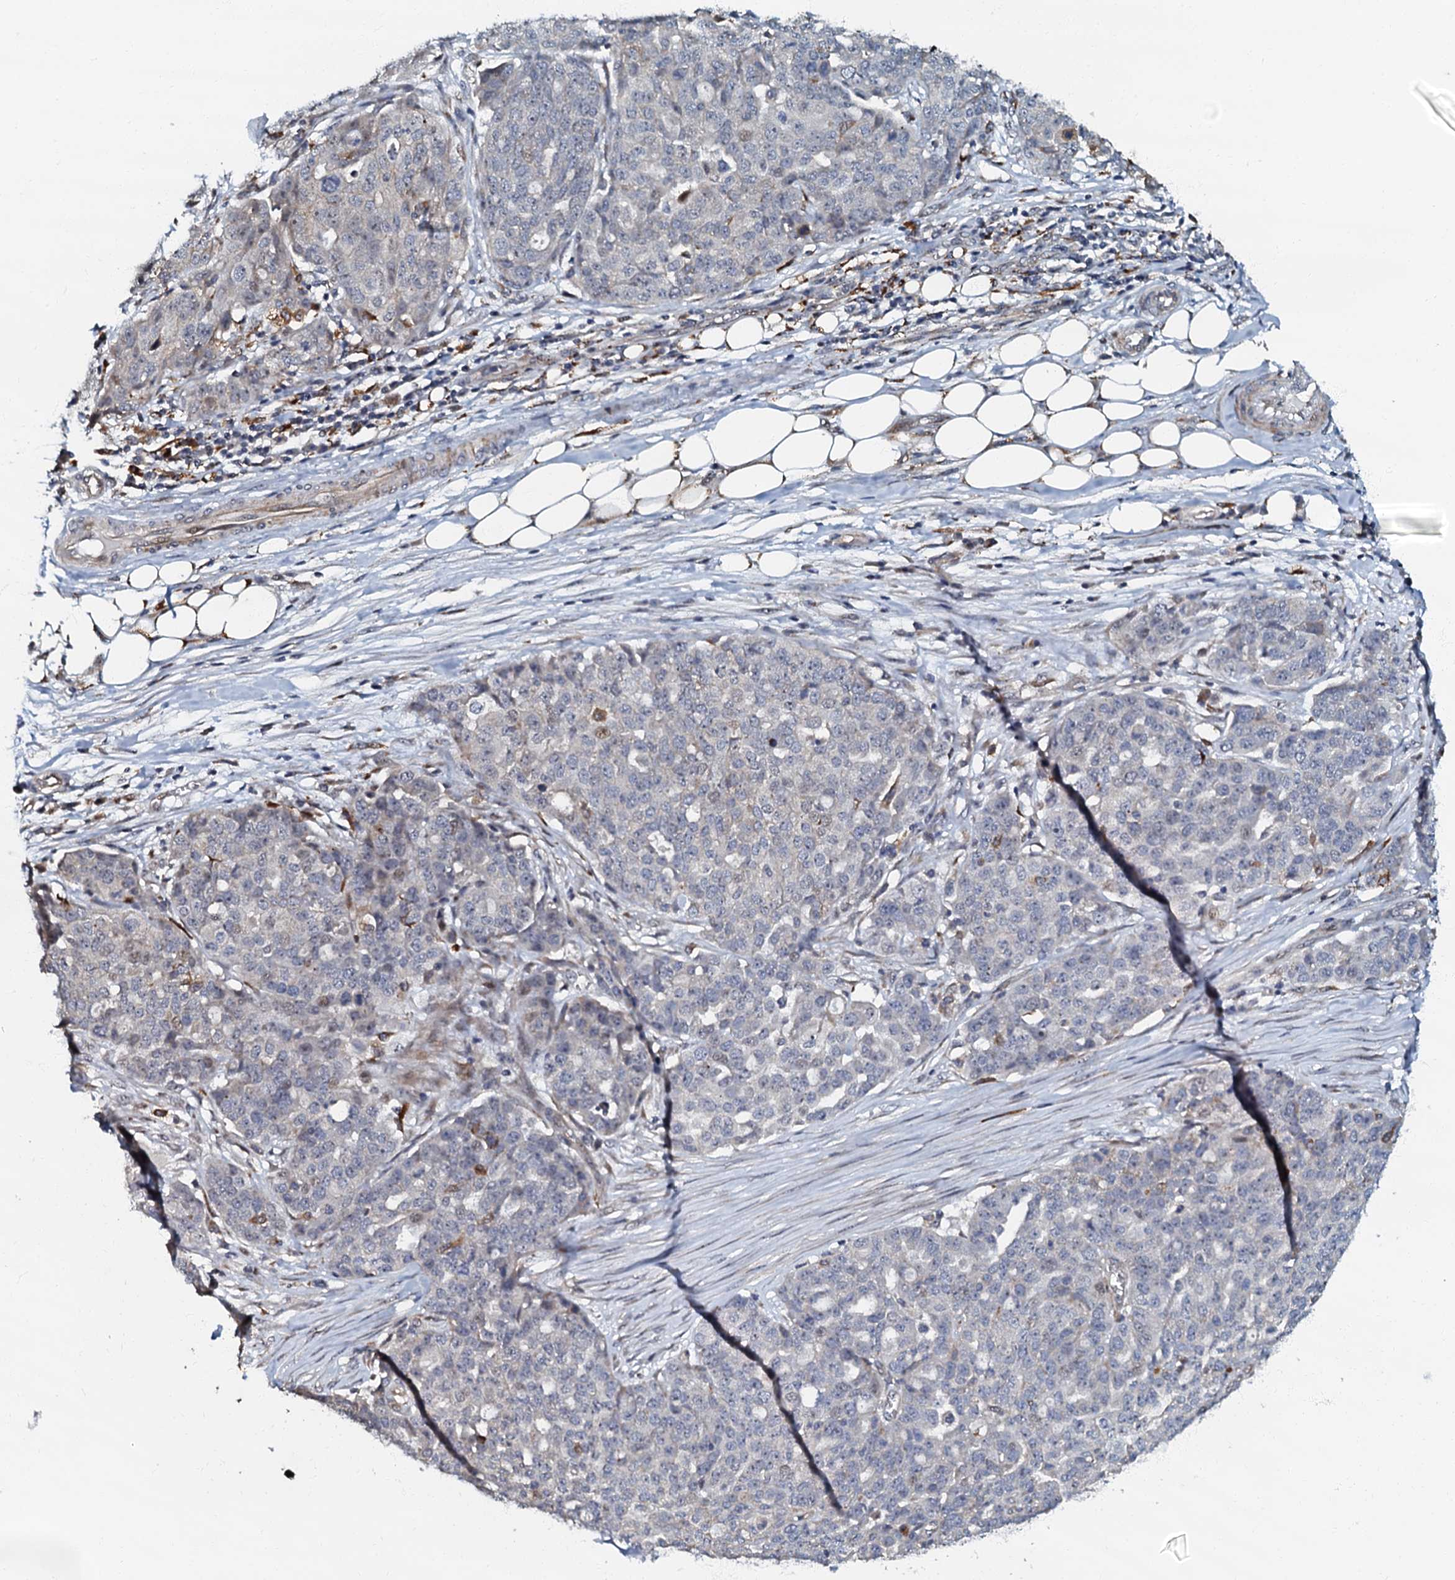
{"staining": {"intensity": "negative", "quantity": "none", "location": "none"}, "tissue": "ovarian cancer", "cell_type": "Tumor cells", "image_type": "cancer", "snomed": [{"axis": "morphology", "description": "Cystadenocarcinoma, serous, NOS"}, {"axis": "topography", "description": "Soft tissue"}, {"axis": "topography", "description": "Ovary"}], "caption": "Immunohistochemistry (IHC) of ovarian cancer (serous cystadenocarcinoma) demonstrates no expression in tumor cells.", "gene": "OLAH", "patient": {"sex": "female", "age": 57}}